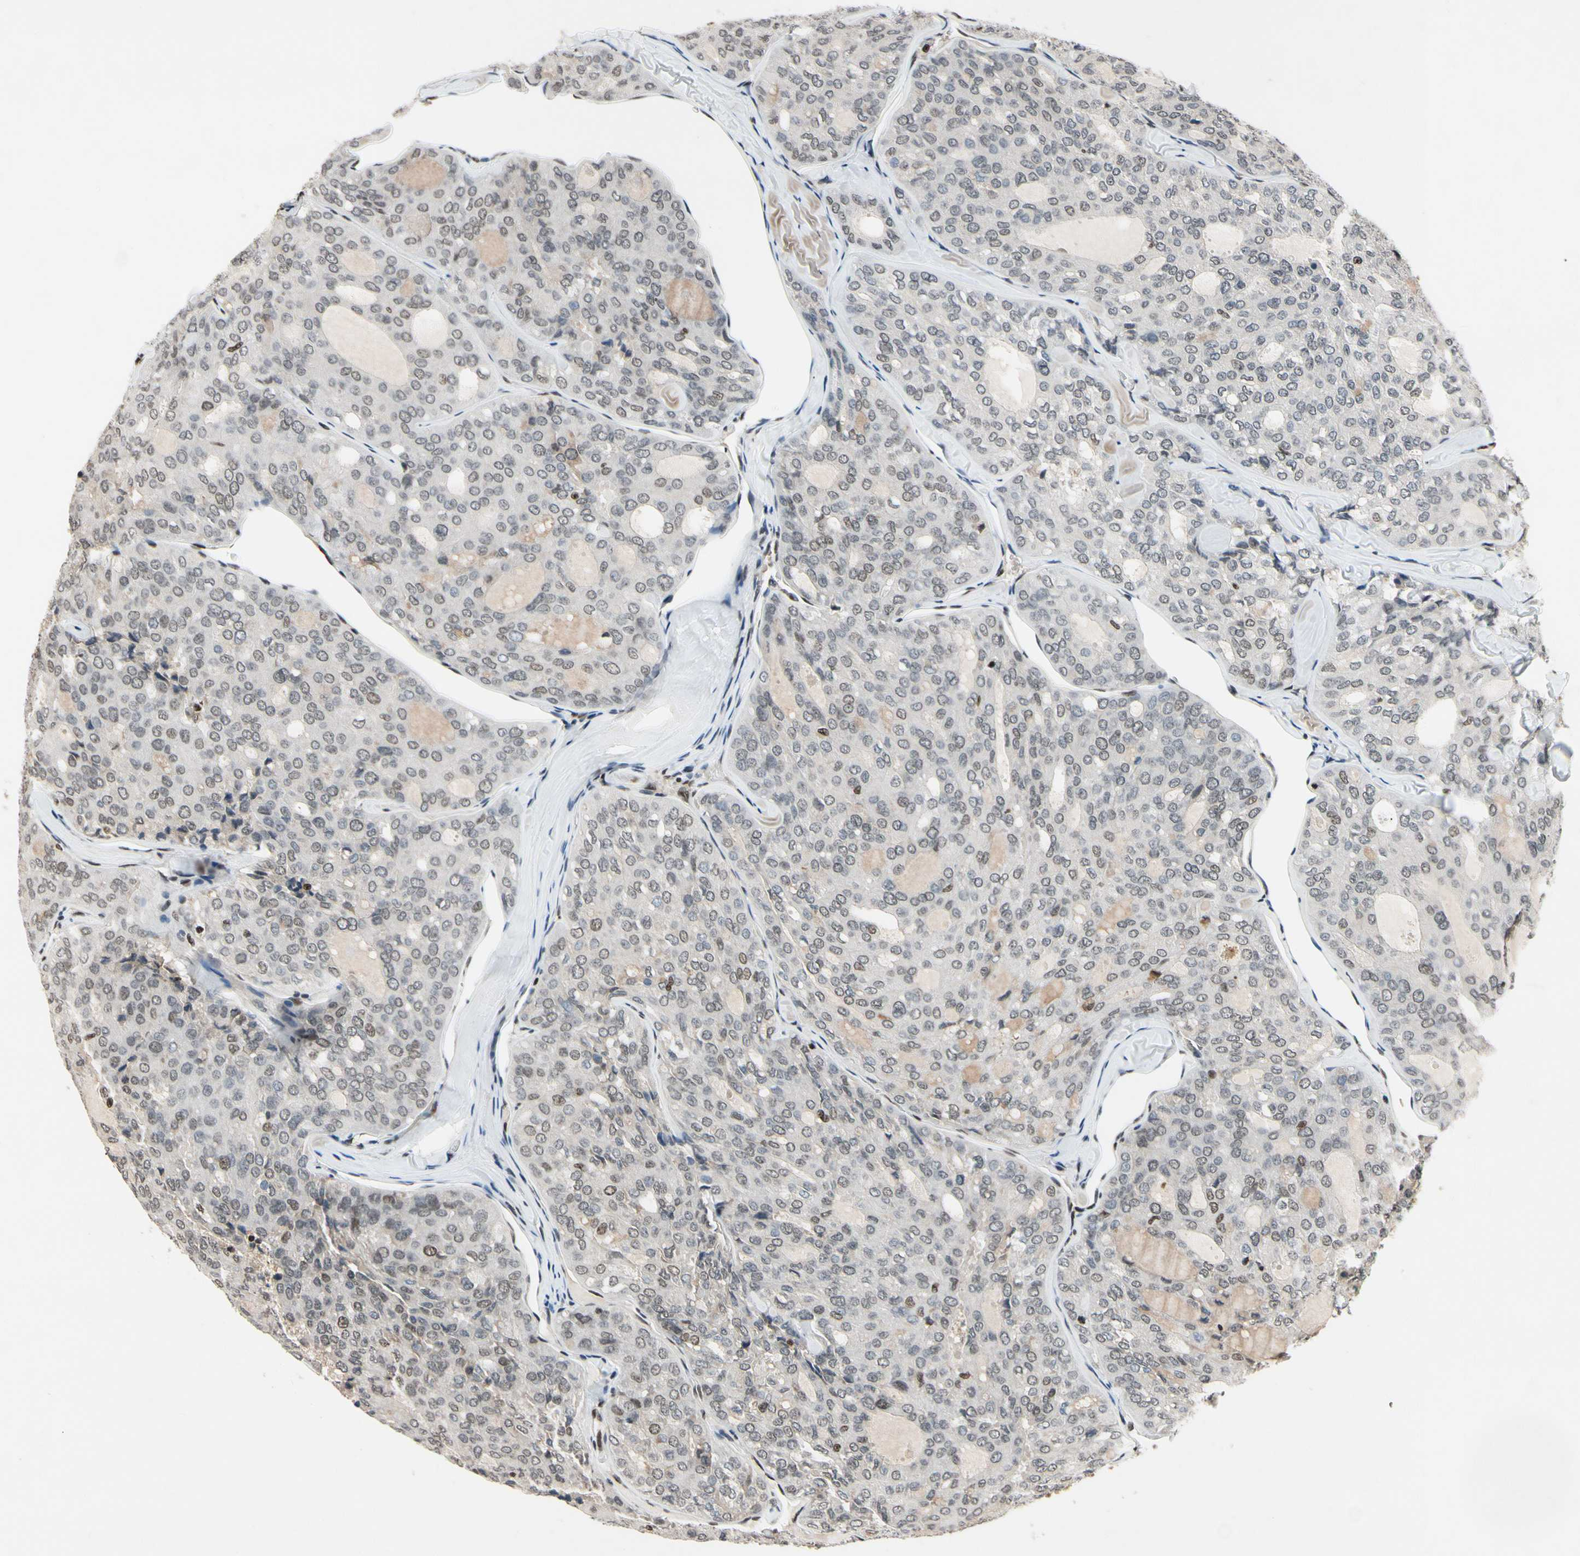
{"staining": {"intensity": "moderate", "quantity": "25%-75%", "location": "nuclear"}, "tissue": "thyroid cancer", "cell_type": "Tumor cells", "image_type": "cancer", "snomed": [{"axis": "morphology", "description": "Follicular adenoma carcinoma, NOS"}, {"axis": "topography", "description": "Thyroid gland"}], "caption": "Thyroid cancer stained for a protein (brown) demonstrates moderate nuclear positive expression in approximately 25%-75% of tumor cells.", "gene": "RECQL", "patient": {"sex": "male", "age": 75}}